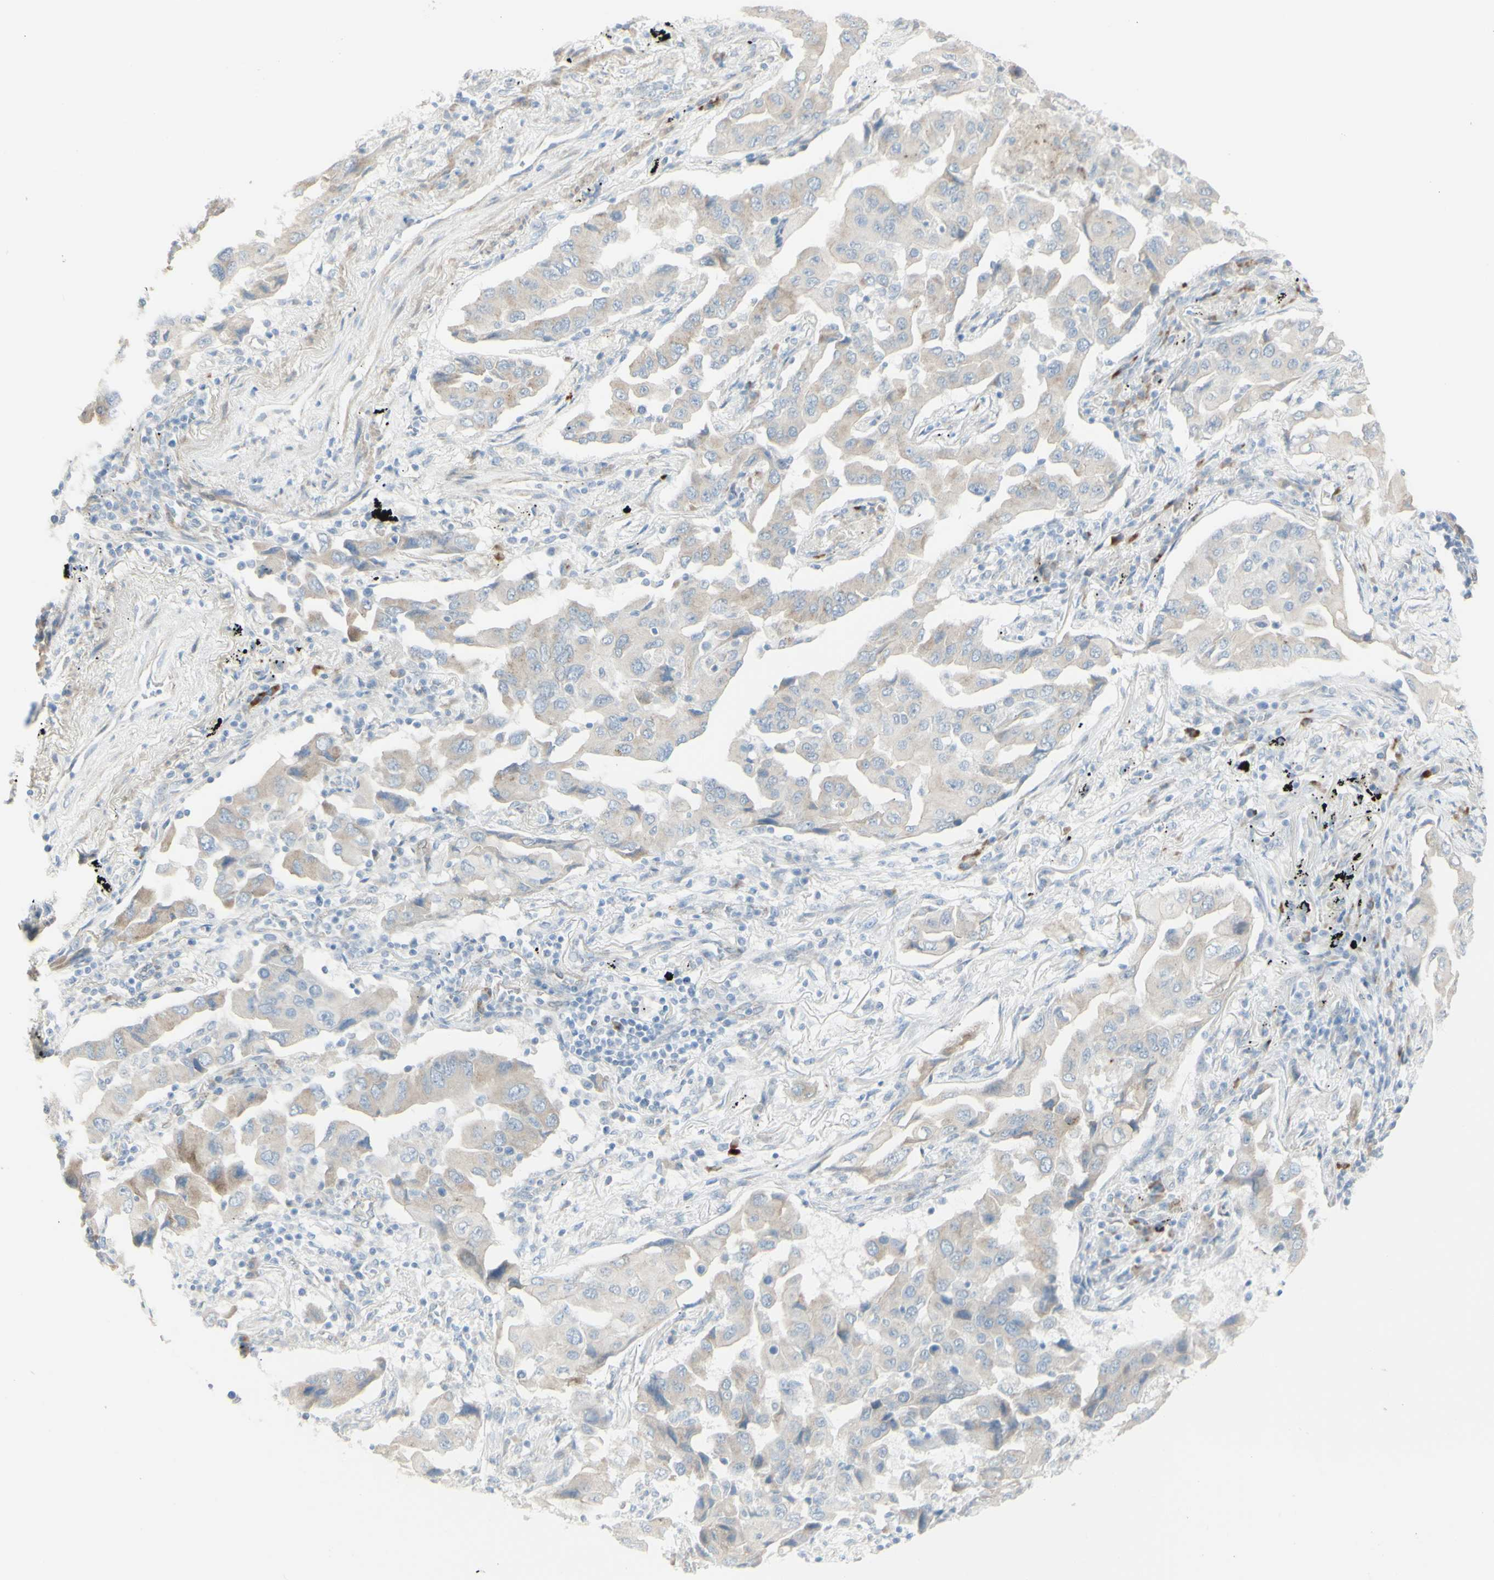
{"staining": {"intensity": "weak", "quantity": "<25%", "location": "cytoplasmic/membranous"}, "tissue": "lung cancer", "cell_type": "Tumor cells", "image_type": "cancer", "snomed": [{"axis": "morphology", "description": "Adenocarcinoma, NOS"}, {"axis": "topography", "description": "Lung"}], "caption": "DAB (3,3'-diaminobenzidine) immunohistochemical staining of adenocarcinoma (lung) demonstrates no significant positivity in tumor cells.", "gene": "NDST4", "patient": {"sex": "female", "age": 65}}